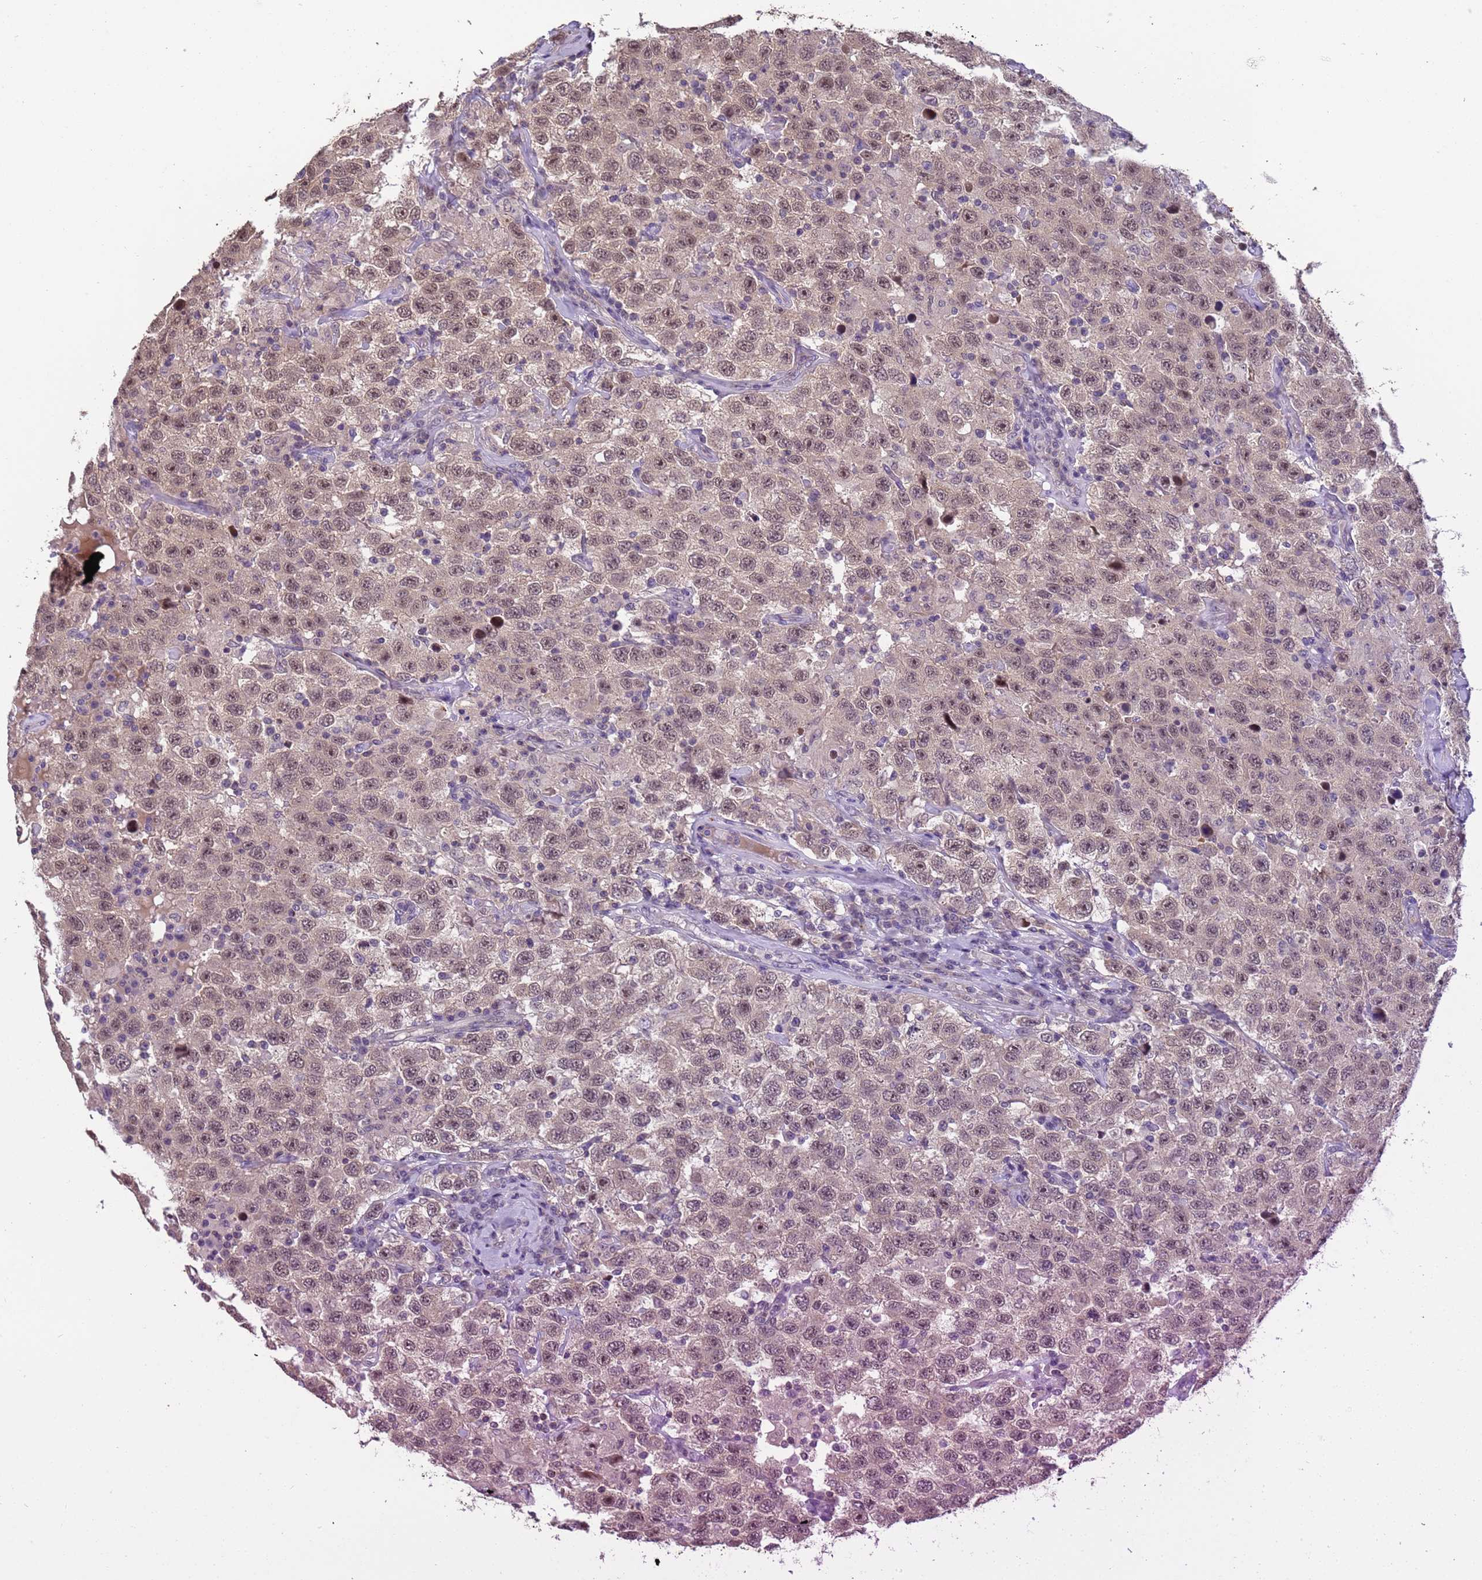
{"staining": {"intensity": "moderate", "quantity": ">75%", "location": "nuclear"}, "tissue": "testis cancer", "cell_type": "Tumor cells", "image_type": "cancer", "snomed": [{"axis": "morphology", "description": "Seminoma, NOS"}, {"axis": "topography", "description": "Testis"}], "caption": "Immunohistochemical staining of human testis seminoma demonstrates moderate nuclear protein expression in about >75% of tumor cells. The protein of interest is shown in brown color, while the nuclei are stained blue.", "gene": "VWA3A", "patient": {"sex": "male", "age": 41}}